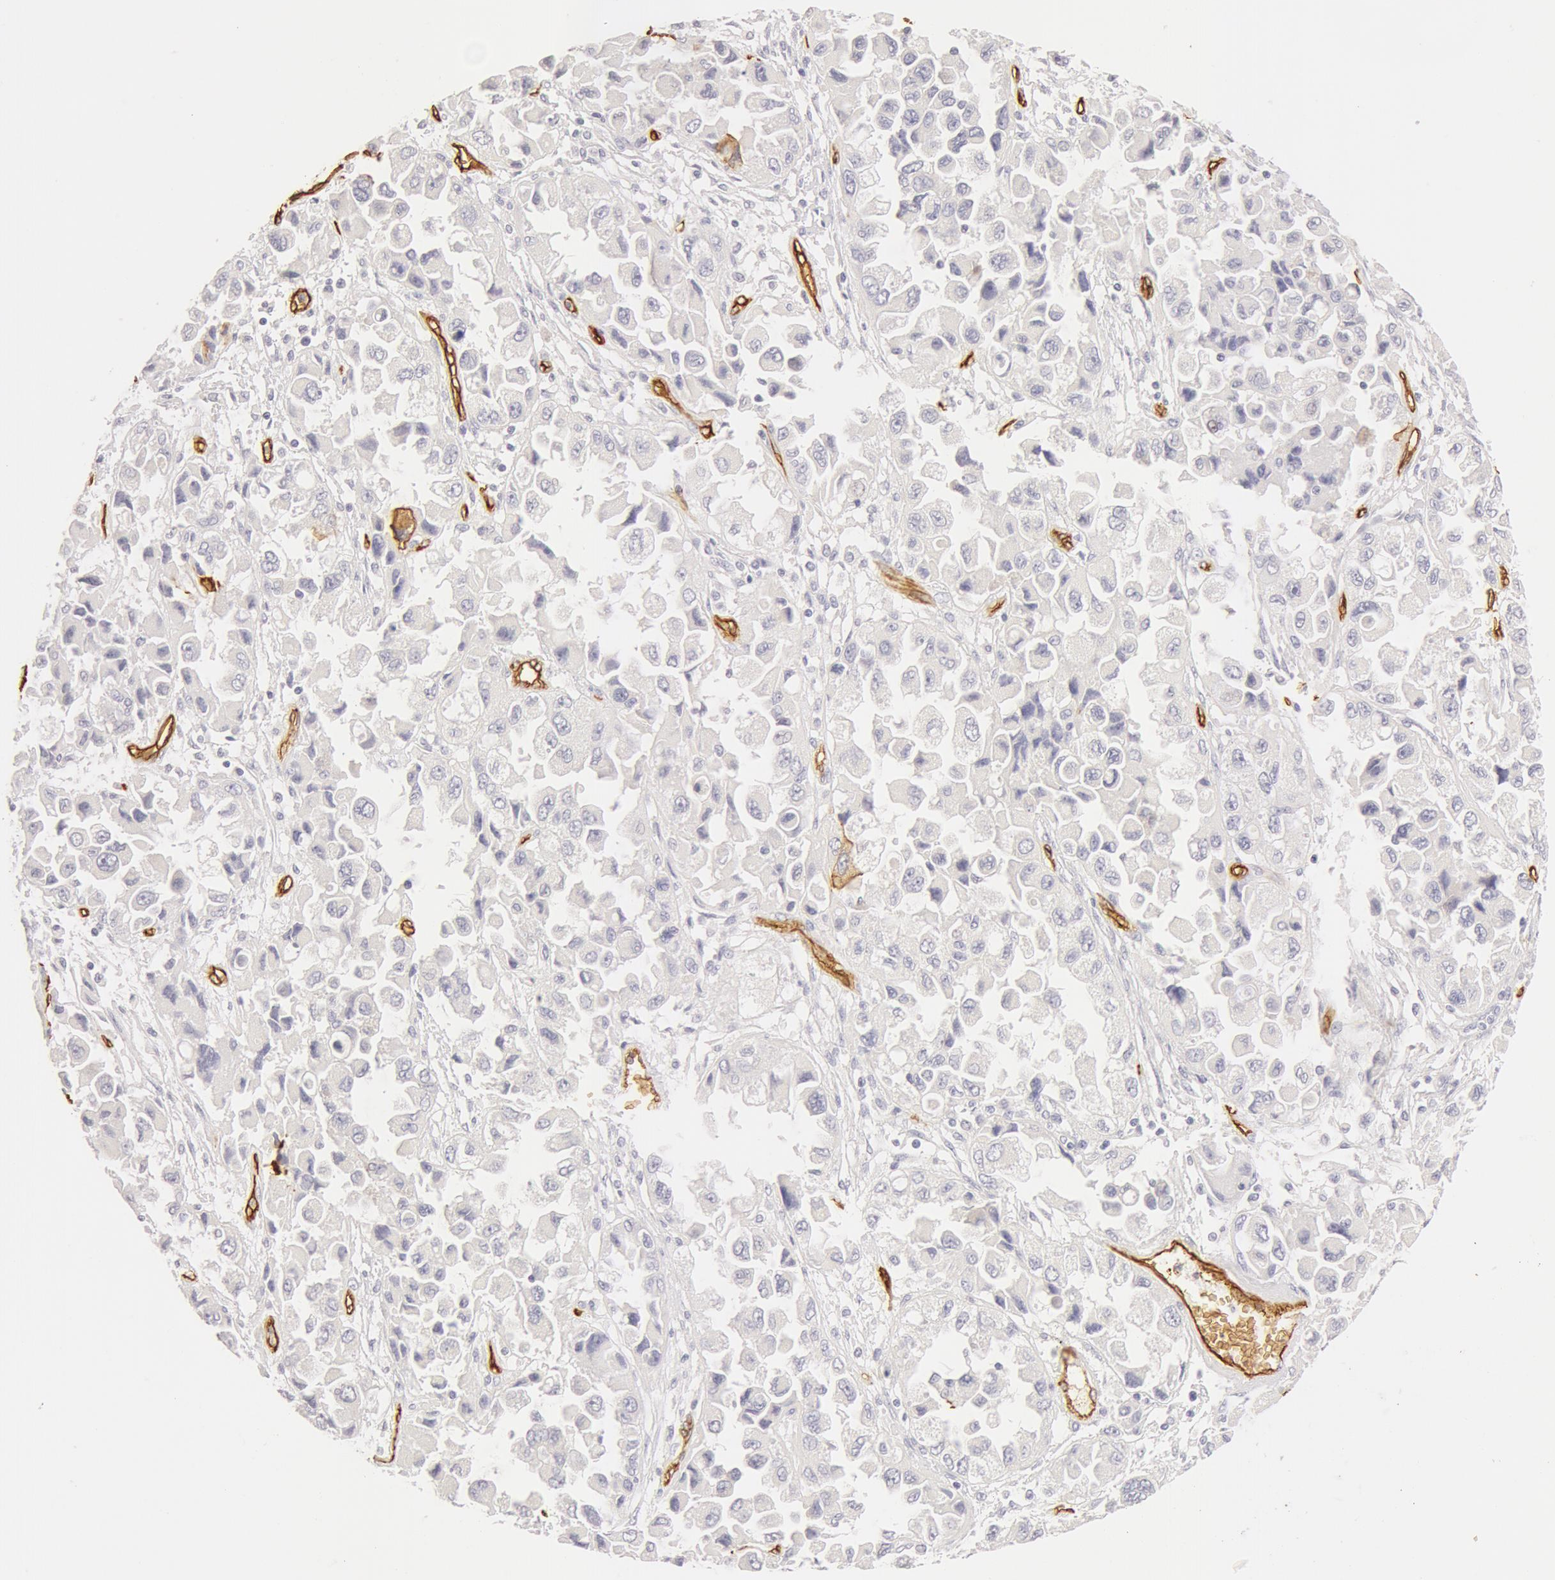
{"staining": {"intensity": "negative", "quantity": "none", "location": "none"}, "tissue": "ovarian cancer", "cell_type": "Tumor cells", "image_type": "cancer", "snomed": [{"axis": "morphology", "description": "Cystadenocarcinoma, serous, NOS"}, {"axis": "topography", "description": "Ovary"}], "caption": "Photomicrograph shows no significant protein positivity in tumor cells of ovarian cancer.", "gene": "AQP1", "patient": {"sex": "female", "age": 84}}